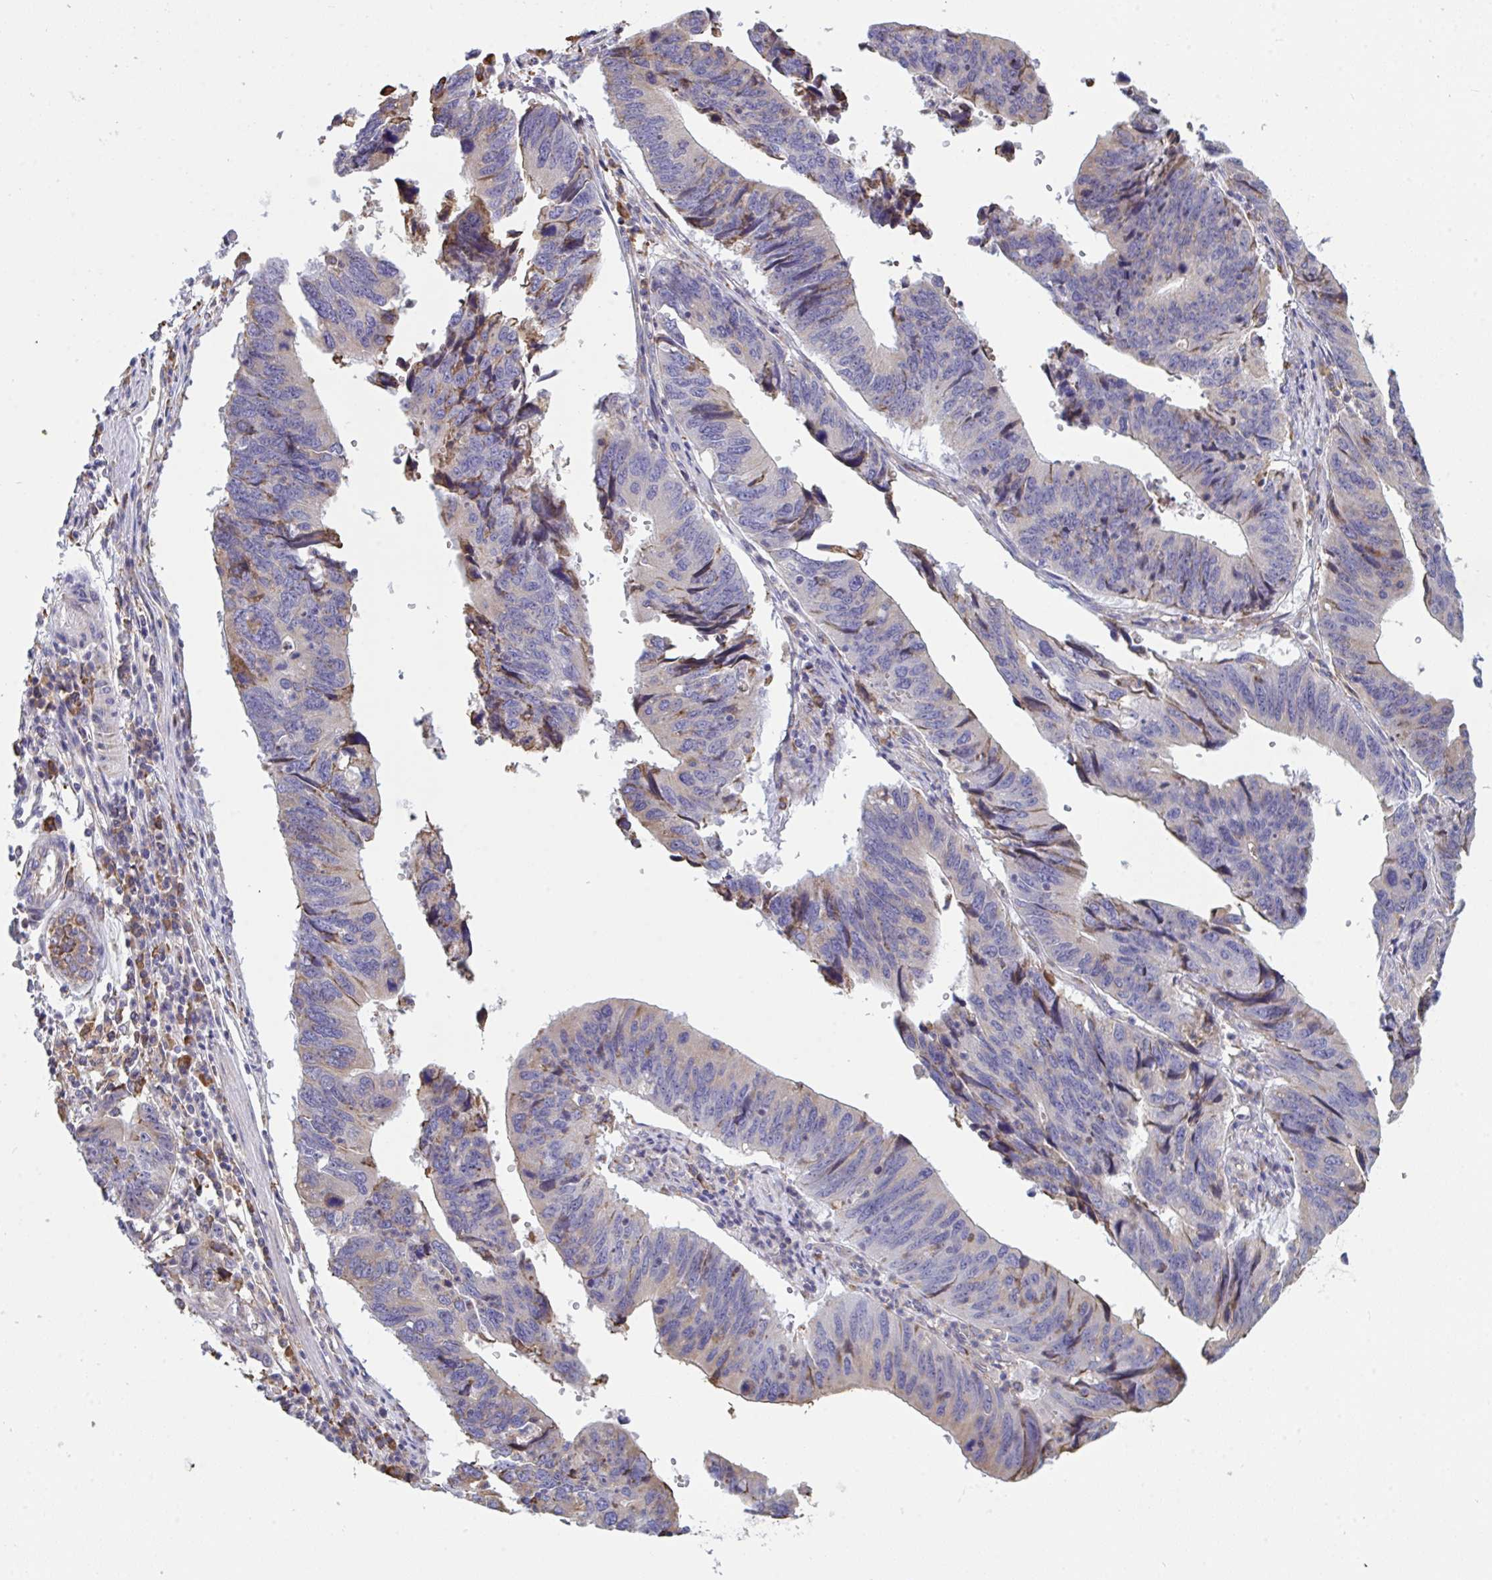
{"staining": {"intensity": "weak", "quantity": "<25%", "location": "cytoplasmic/membranous"}, "tissue": "stomach cancer", "cell_type": "Tumor cells", "image_type": "cancer", "snomed": [{"axis": "morphology", "description": "Adenocarcinoma, NOS"}, {"axis": "topography", "description": "Stomach"}], "caption": "Micrograph shows no significant protein staining in tumor cells of stomach cancer.", "gene": "MYMK", "patient": {"sex": "male", "age": 59}}